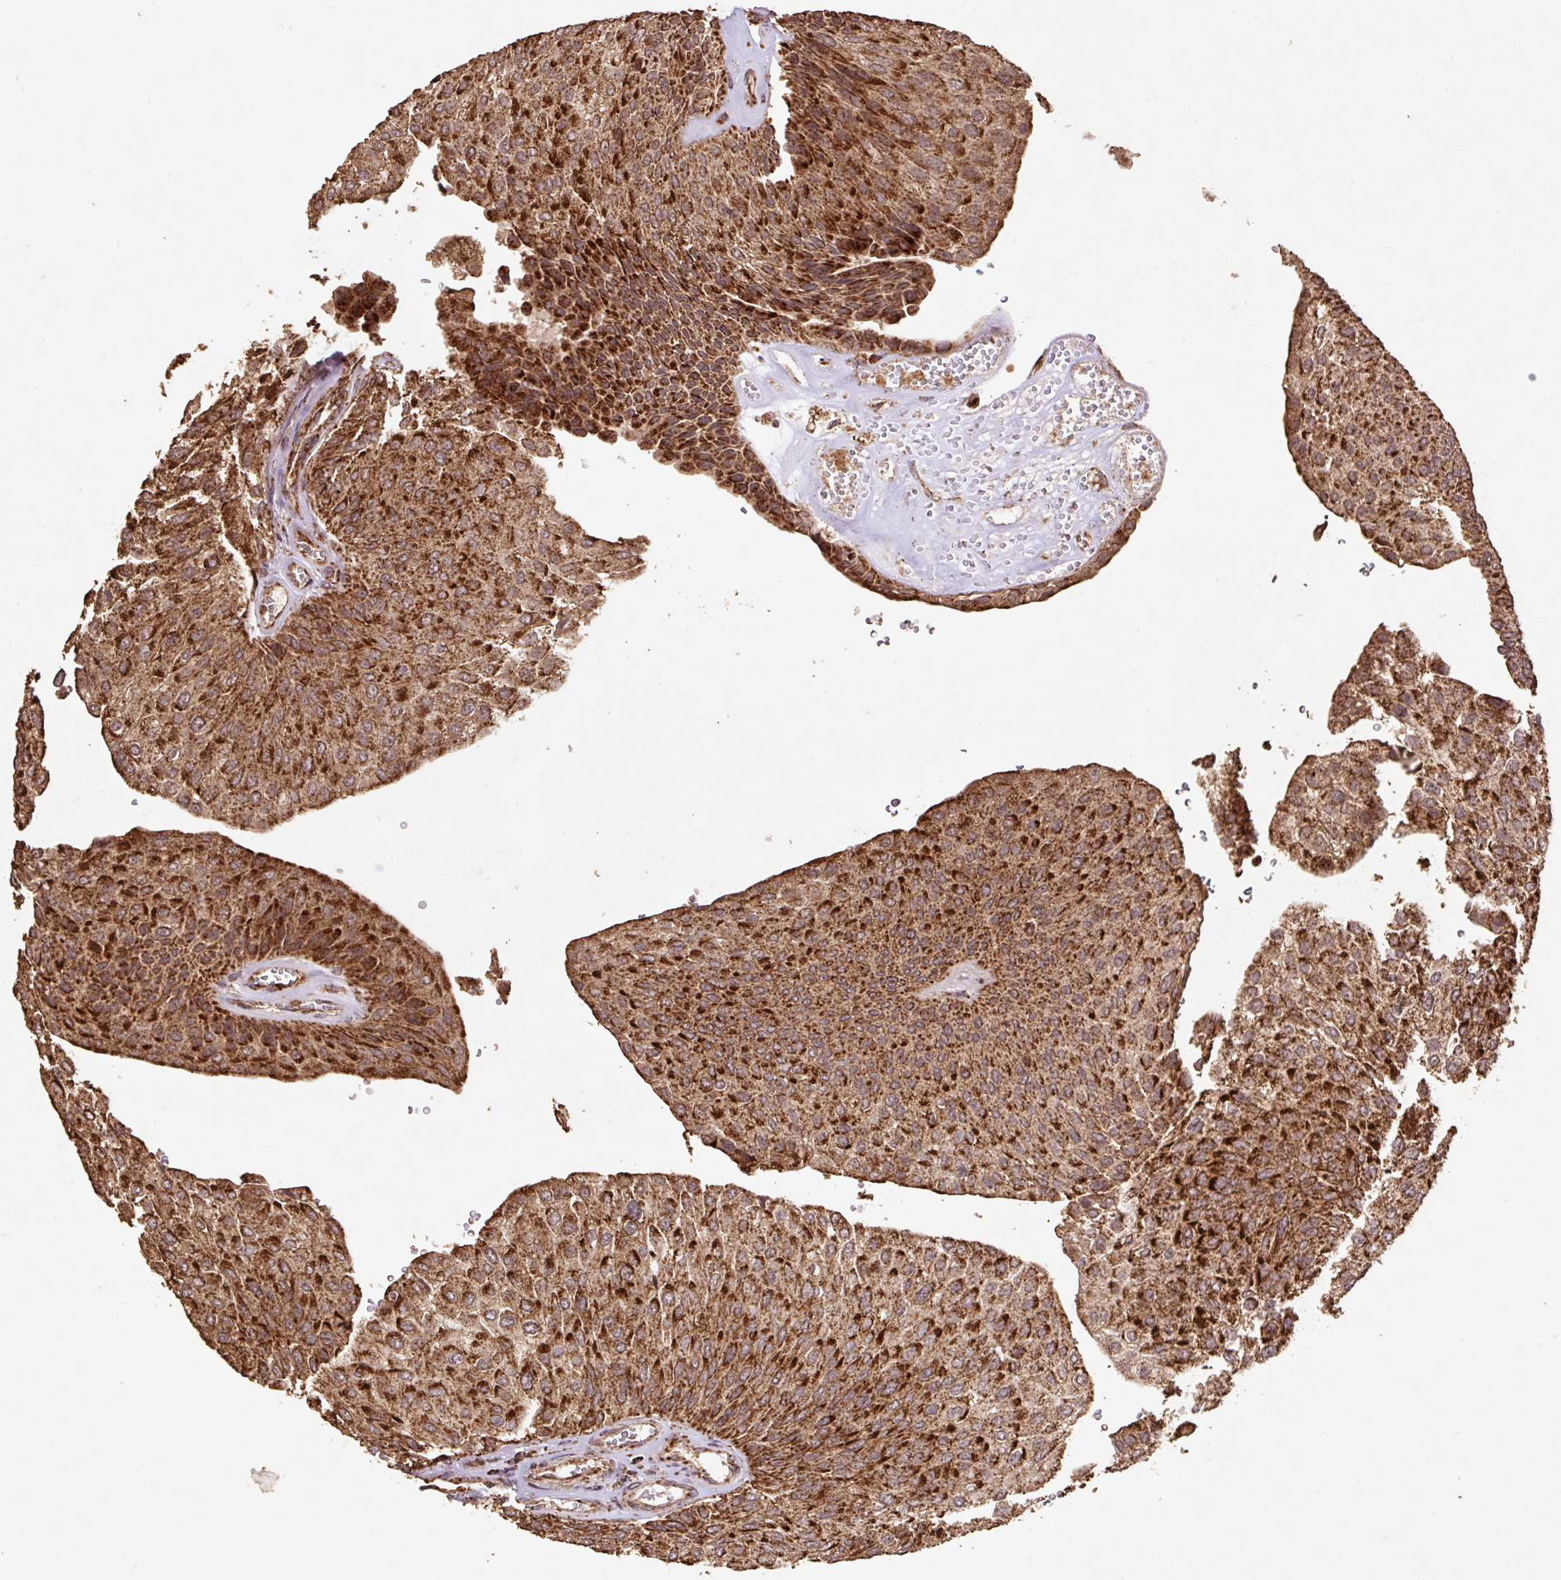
{"staining": {"intensity": "strong", "quantity": ">75%", "location": "cytoplasmic/membranous"}, "tissue": "urothelial cancer", "cell_type": "Tumor cells", "image_type": "cancer", "snomed": [{"axis": "morphology", "description": "Urothelial carcinoma, NOS"}, {"axis": "topography", "description": "Urinary bladder"}], "caption": "IHC histopathology image of human transitional cell carcinoma stained for a protein (brown), which demonstrates high levels of strong cytoplasmic/membranous positivity in about >75% of tumor cells.", "gene": "ATP5F1A", "patient": {"sex": "male", "age": 67}}